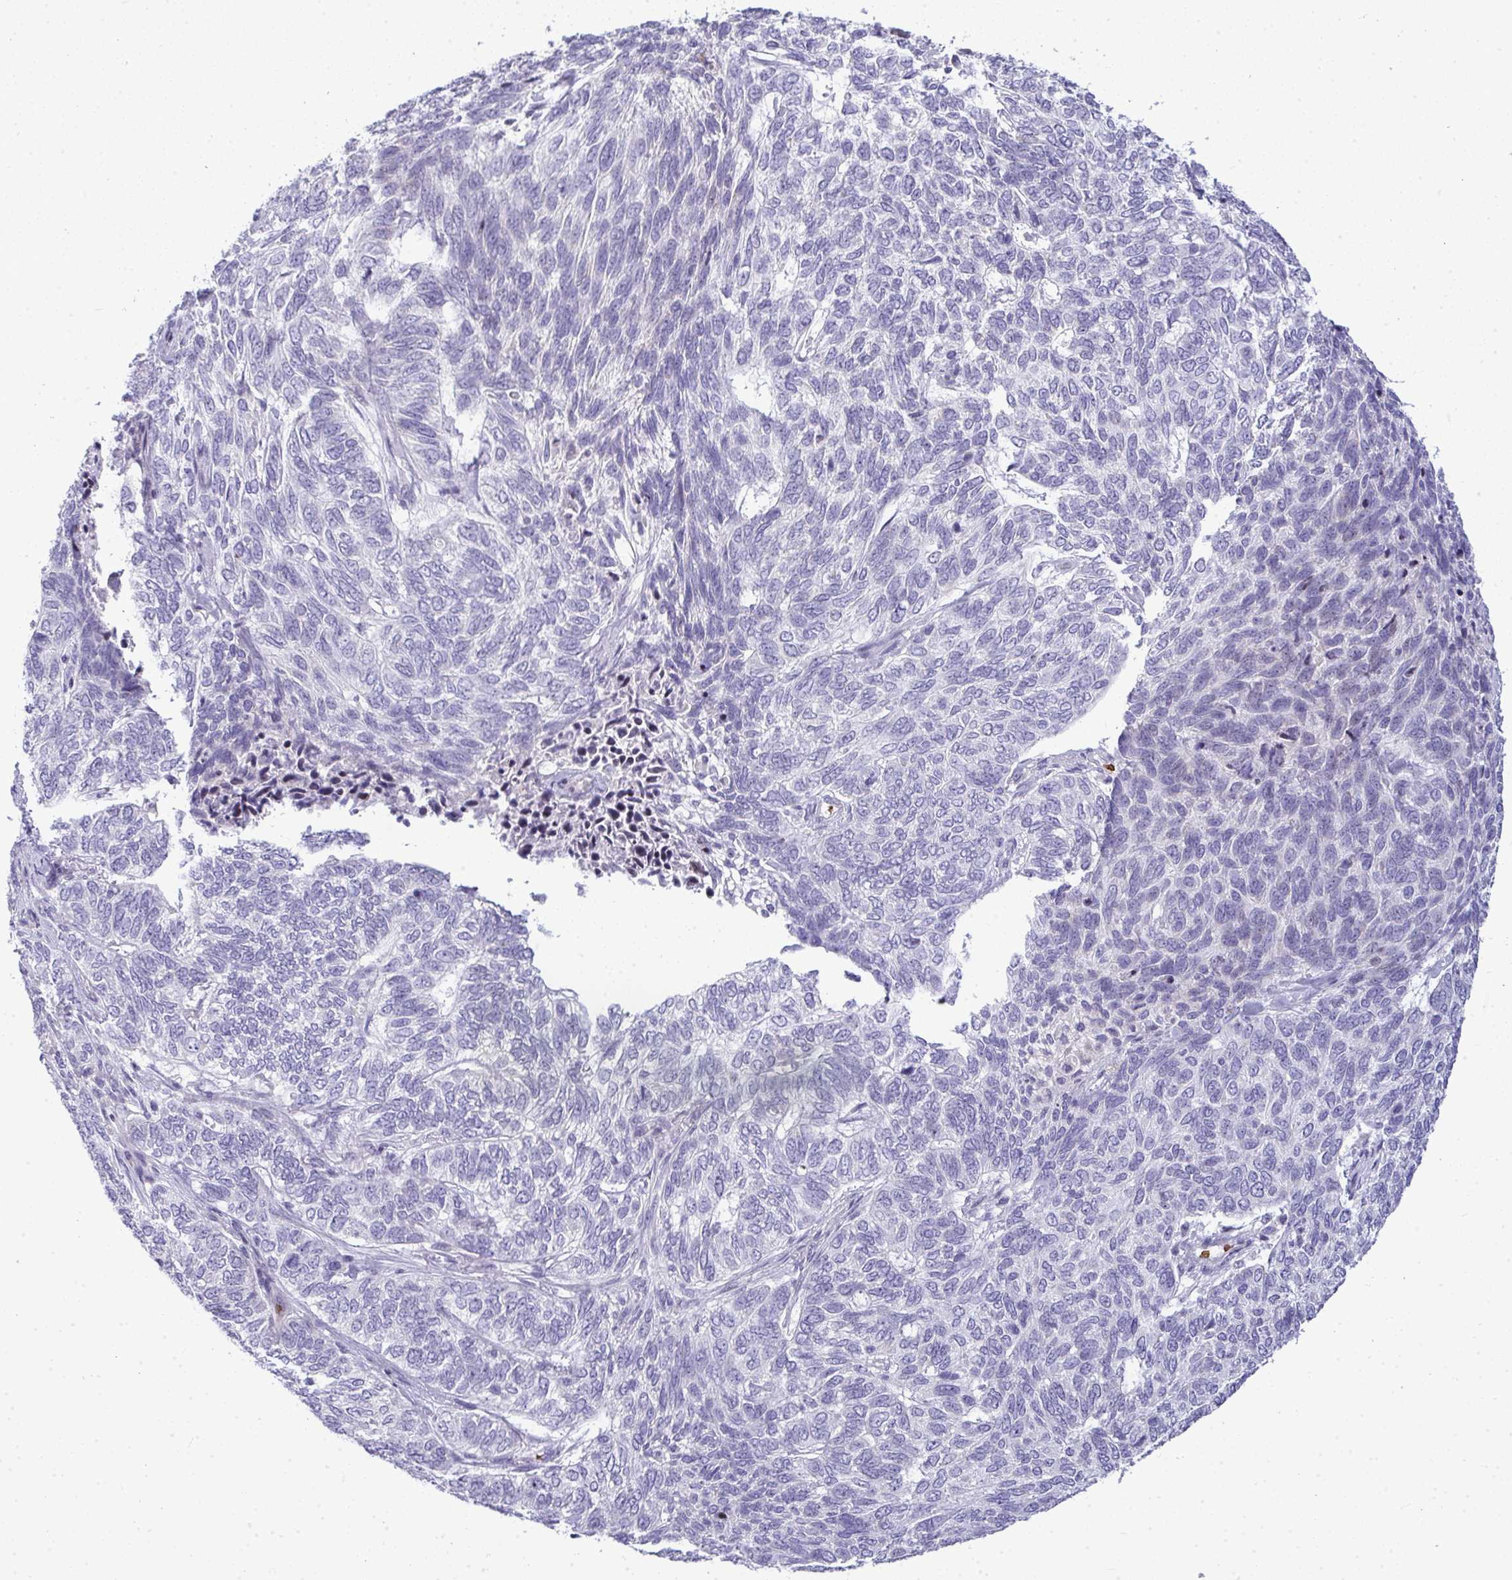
{"staining": {"intensity": "negative", "quantity": "none", "location": "none"}, "tissue": "skin cancer", "cell_type": "Tumor cells", "image_type": "cancer", "snomed": [{"axis": "morphology", "description": "Basal cell carcinoma"}, {"axis": "topography", "description": "Skin"}], "caption": "Micrograph shows no protein positivity in tumor cells of skin basal cell carcinoma tissue.", "gene": "ZNF182", "patient": {"sex": "female", "age": 65}}